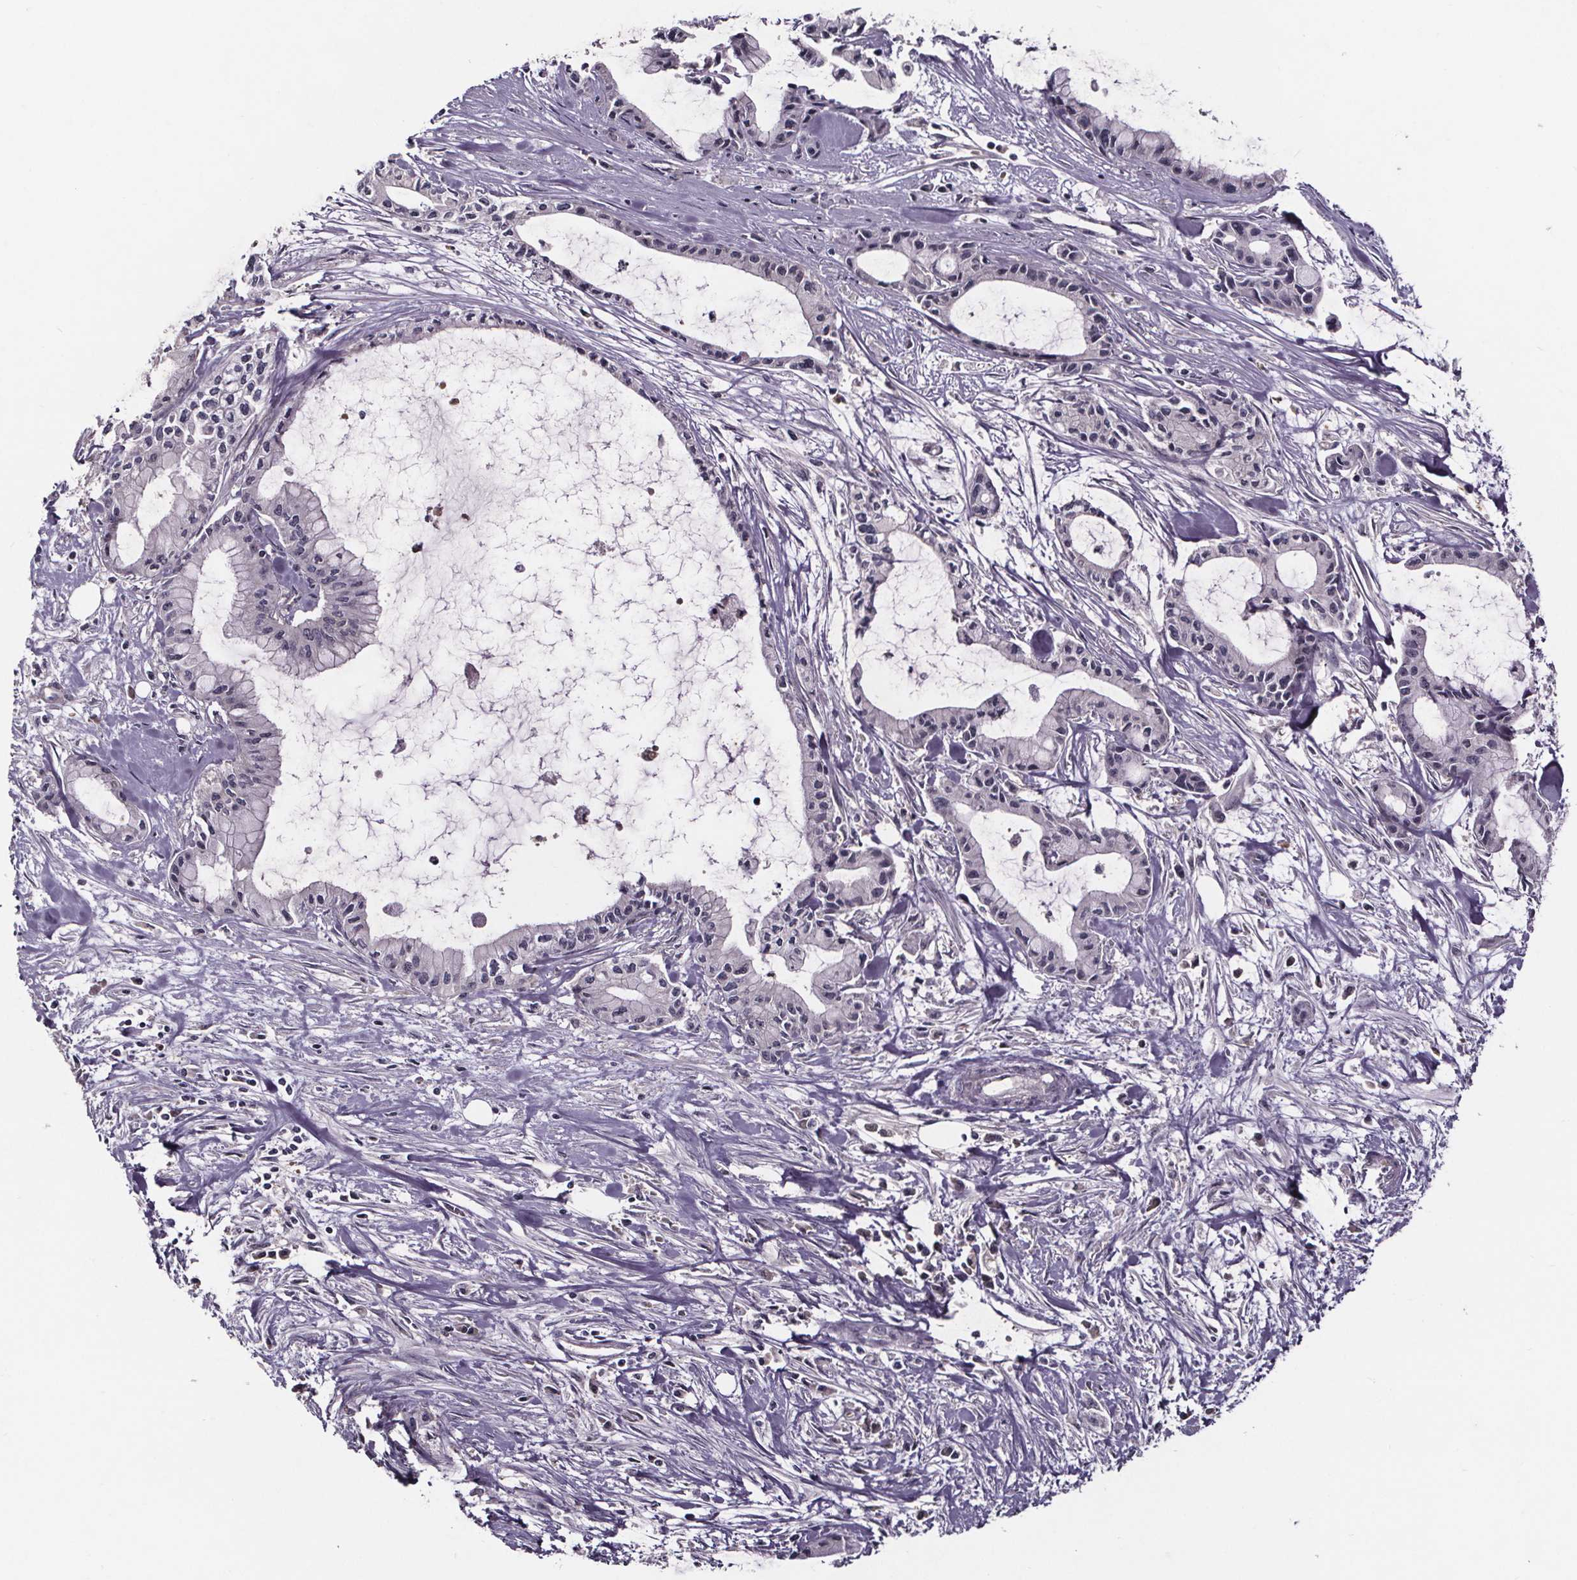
{"staining": {"intensity": "negative", "quantity": "none", "location": "none"}, "tissue": "pancreatic cancer", "cell_type": "Tumor cells", "image_type": "cancer", "snomed": [{"axis": "morphology", "description": "Adenocarcinoma, NOS"}, {"axis": "topography", "description": "Pancreas"}], "caption": "A micrograph of human pancreatic adenocarcinoma is negative for staining in tumor cells.", "gene": "SMIM1", "patient": {"sex": "male", "age": 48}}